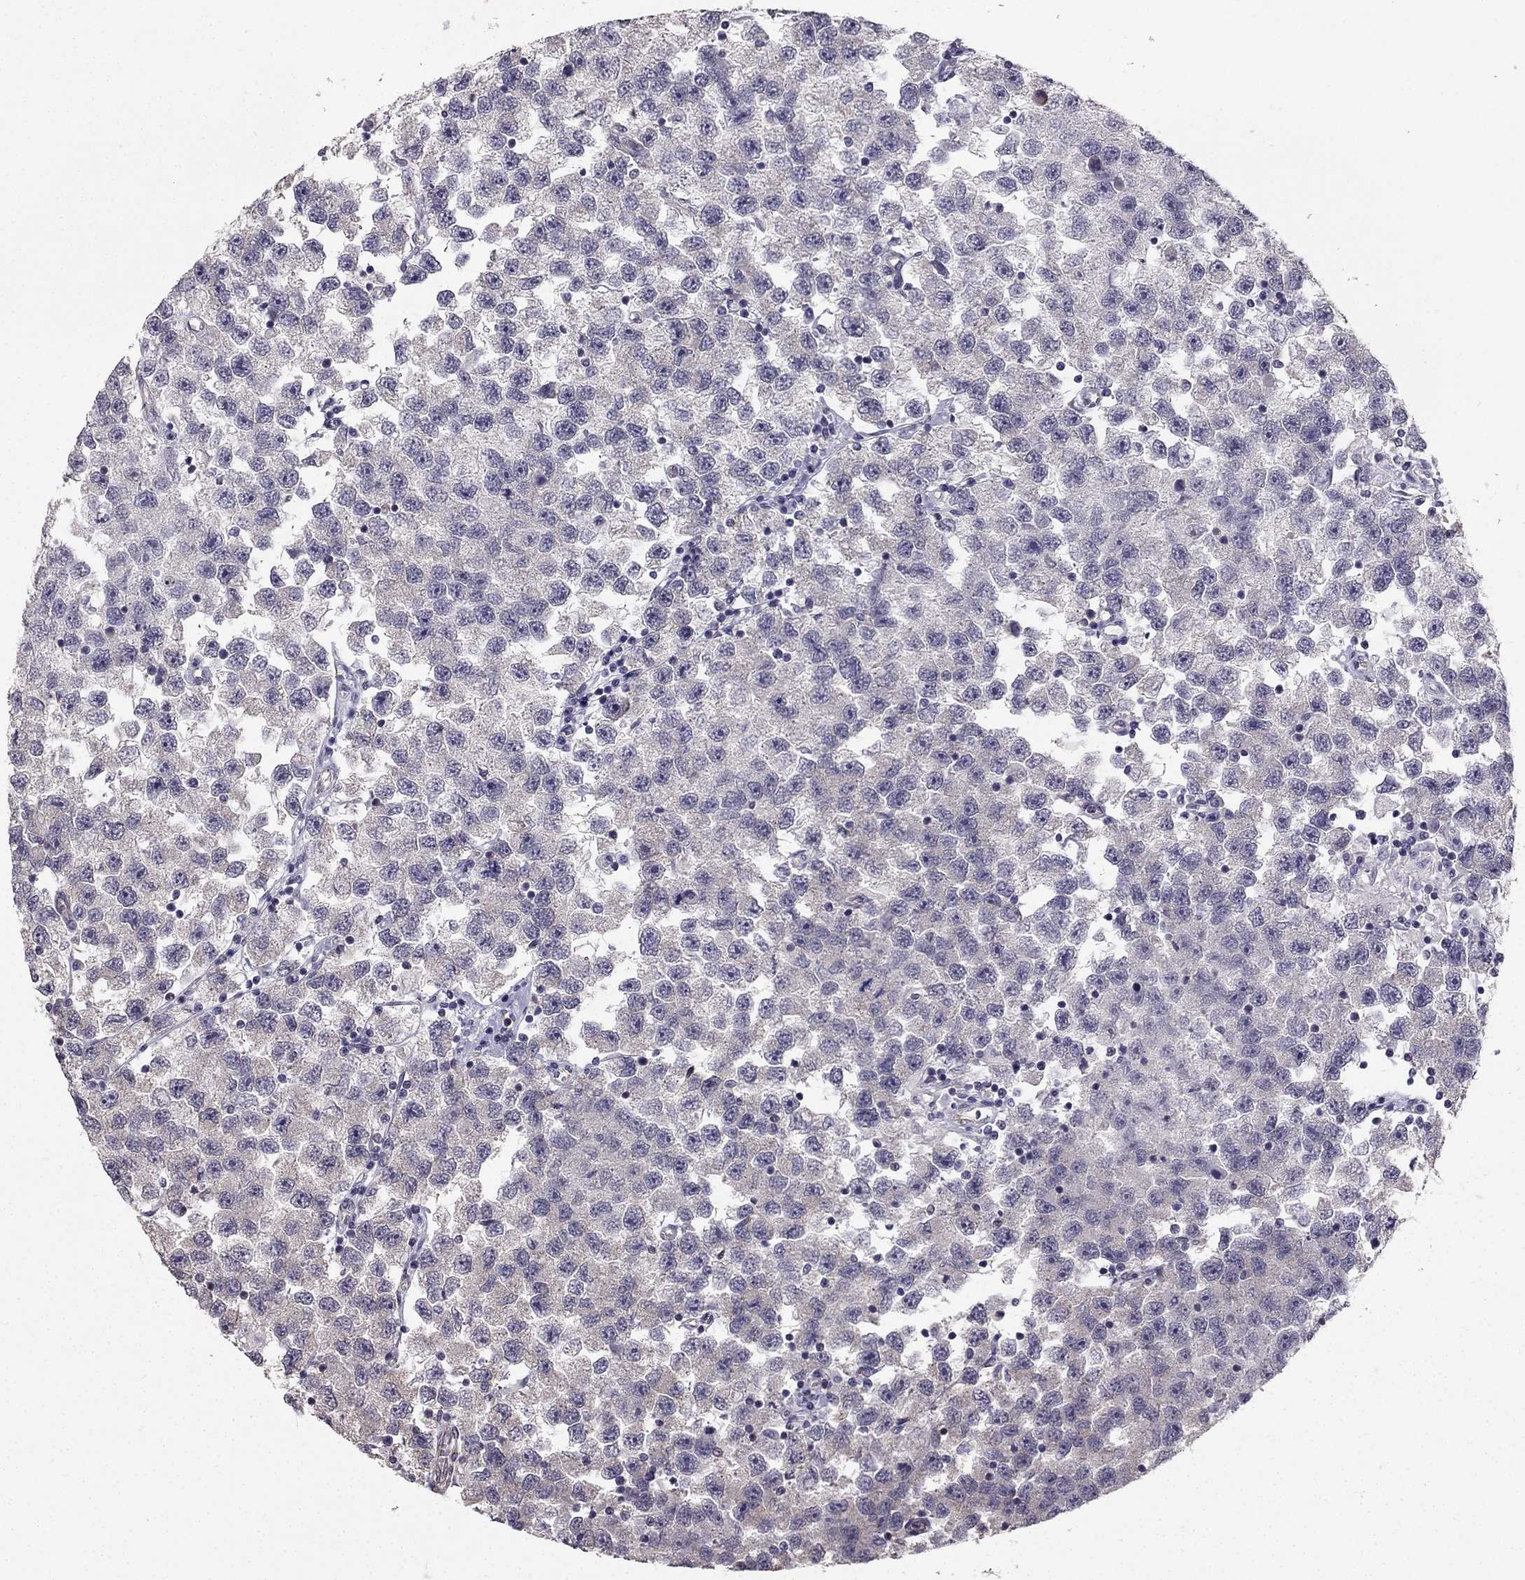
{"staining": {"intensity": "negative", "quantity": "none", "location": "none"}, "tissue": "testis cancer", "cell_type": "Tumor cells", "image_type": "cancer", "snomed": [{"axis": "morphology", "description": "Seminoma, NOS"}, {"axis": "topography", "description": "Testis"}], "caption": "DAB (3,3'-diaminobenzidine) immunohistochemical staining of human testis seminoma exhibits no significant staining in tumor cells.", "gene": "TSPYL5", "patient": {"sex": "male", "age": 26}}